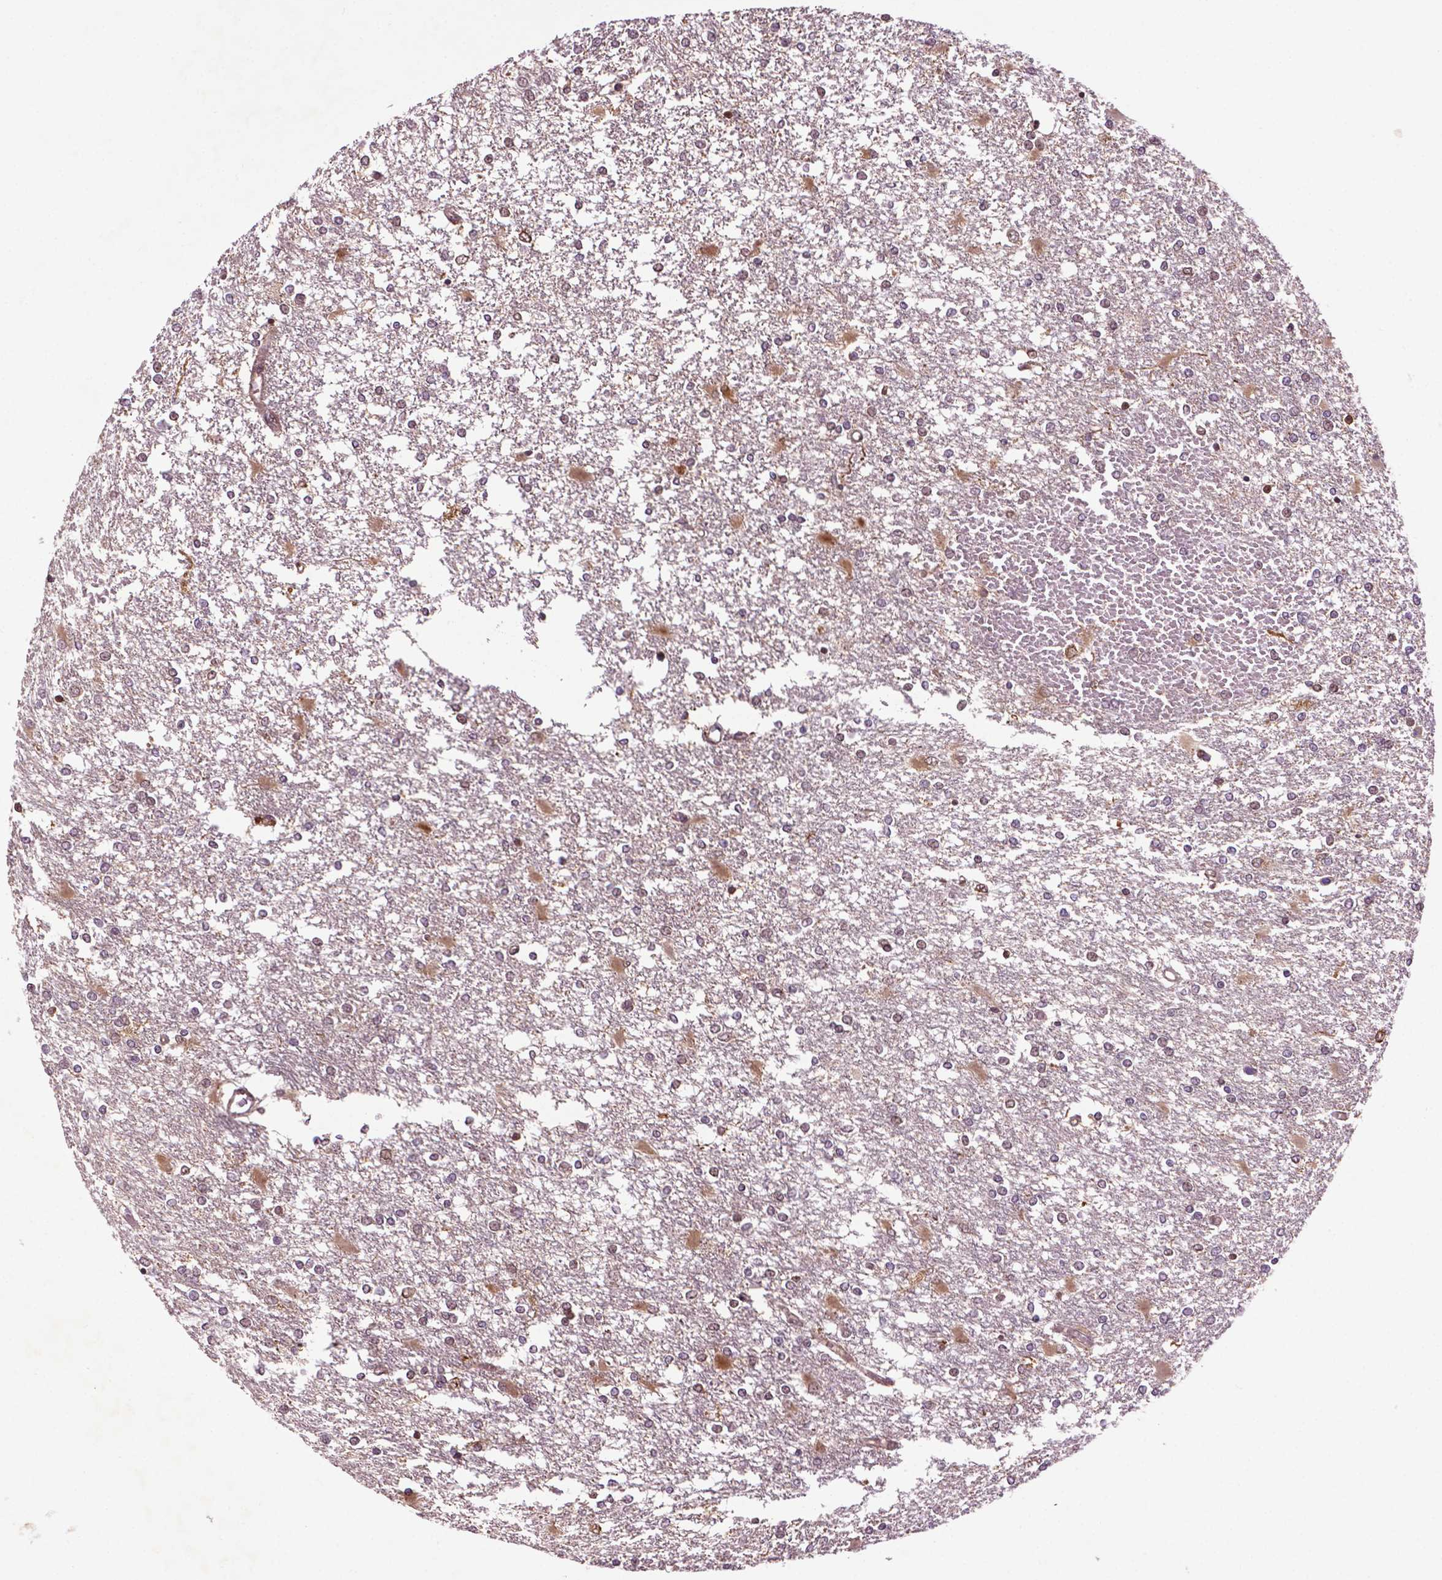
{"staining": {"intensity": "moderate", "quantity": "<25%", "location": "cytoplasmic/membranous,nuclear"}, "tissue": "glioma", "cell_type": "Tumor cells", "image_type": "cancer", "snomed": [{"axis": "morphology", "description": "Glioma, malignant, High grade"}, {"axis": "topography", "description": "Cerebral cortex"}], "caption": "Glioma was stained to show a protein in brown. There is low levels of moderate cytoplasmic/membranous and nuclear staining in about <25% of tumor cells.", "gene": "TMX2", "patient": {"sex": "male", "age": 79}}